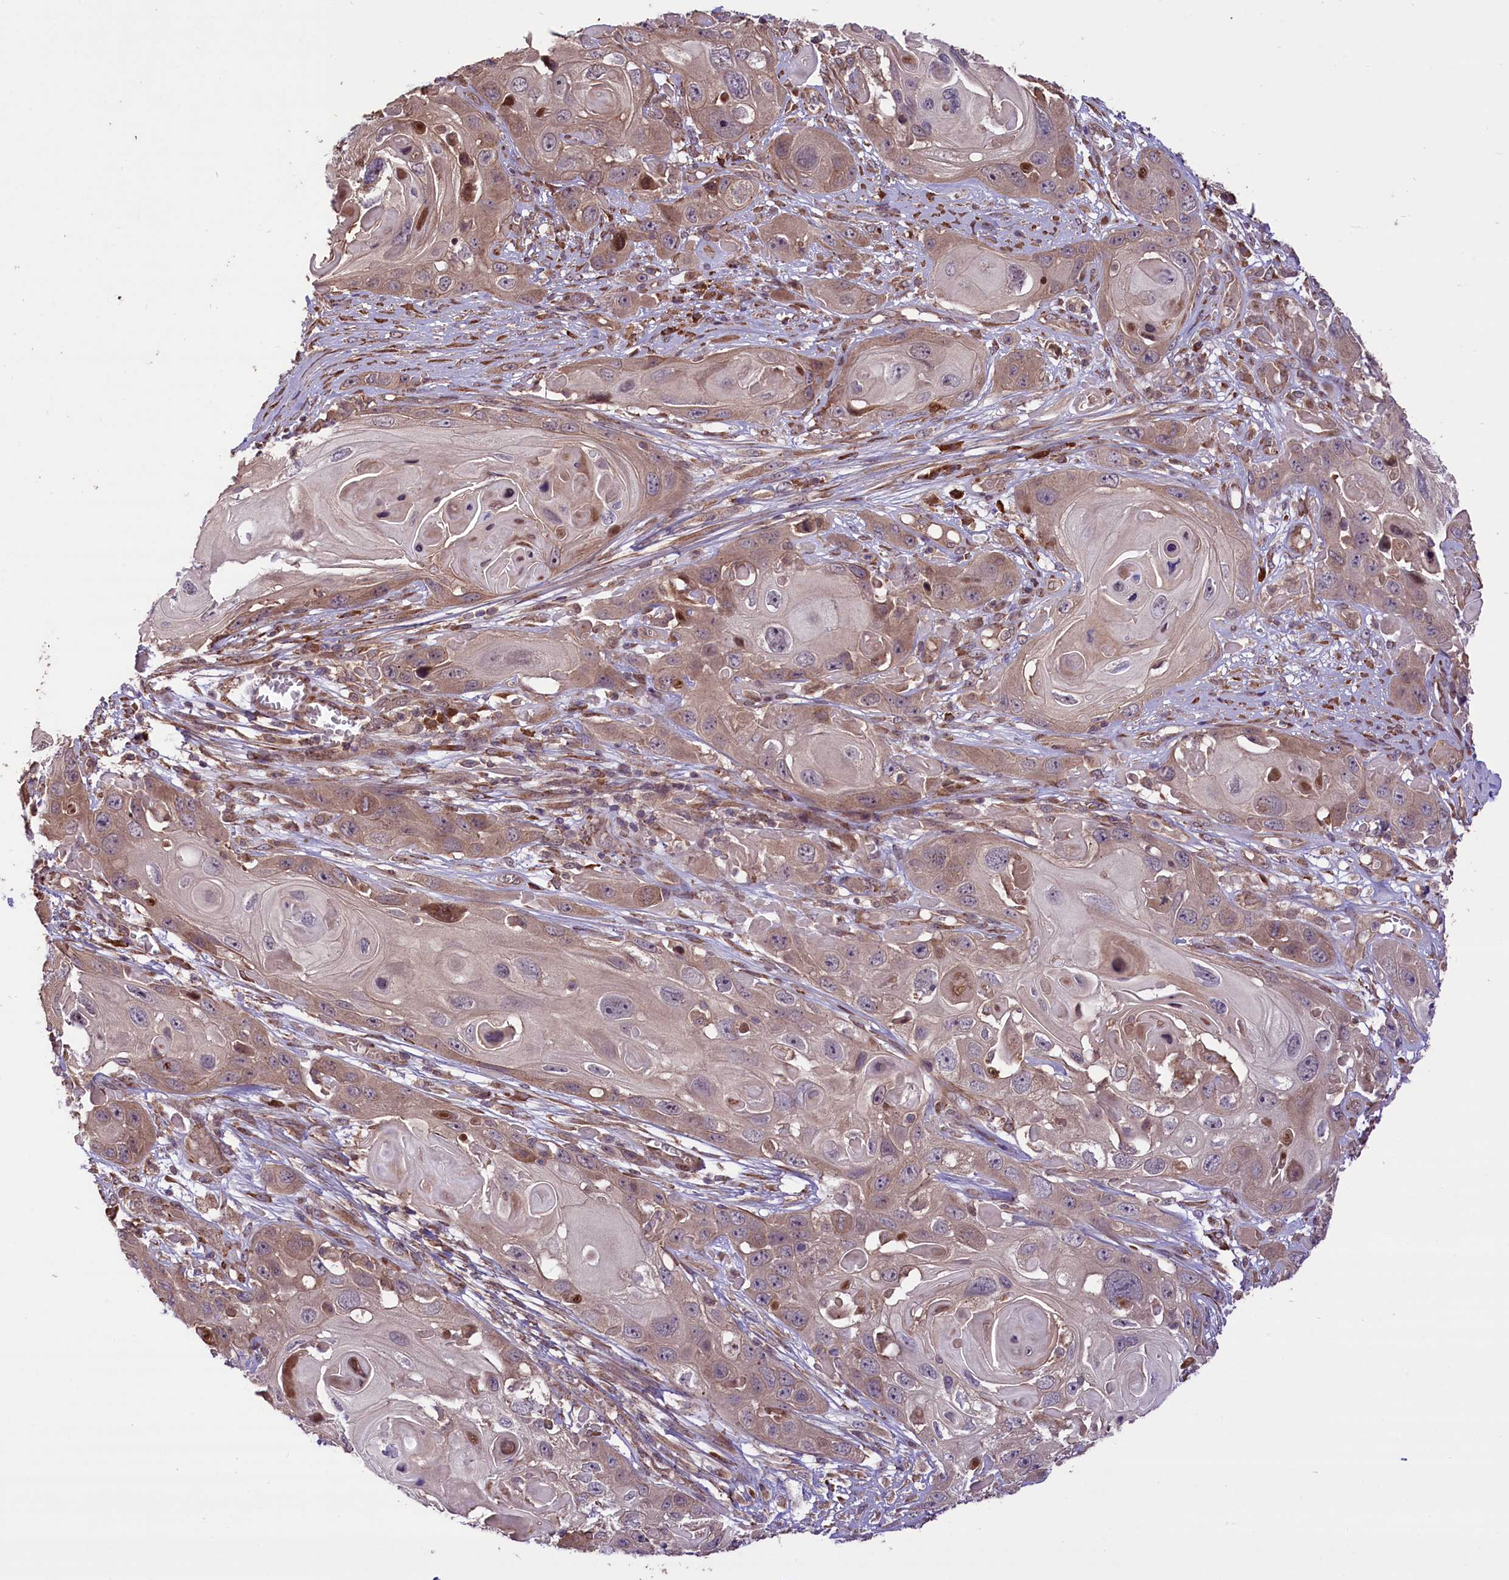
{"staining": {"intensity": "weak", "quantity": "25%-75%", "location": "cytoplasmic/membranous"}, "tissue": "skin cancer", "cell_type": "Tumor cells", "image_type": "cancer", "snomed": [{"axis": "morphology", "description": "Squamous cell carcinoma, NOS"}, {"axis": "topography", "description": "Skin"}], "caption": "Immunohistochemical staining of skin squamous cell carcinoma shows low levels of weak cytoplasmic/membranous expression in approximately 25%-75% of tumor cells. (DAB (3,3'-diaminobenzidine) IHC, brown staining for protein, blue staining for nuclei).", "gene": "HDAC5", "patient": {"sex": "male", "age": 55}}